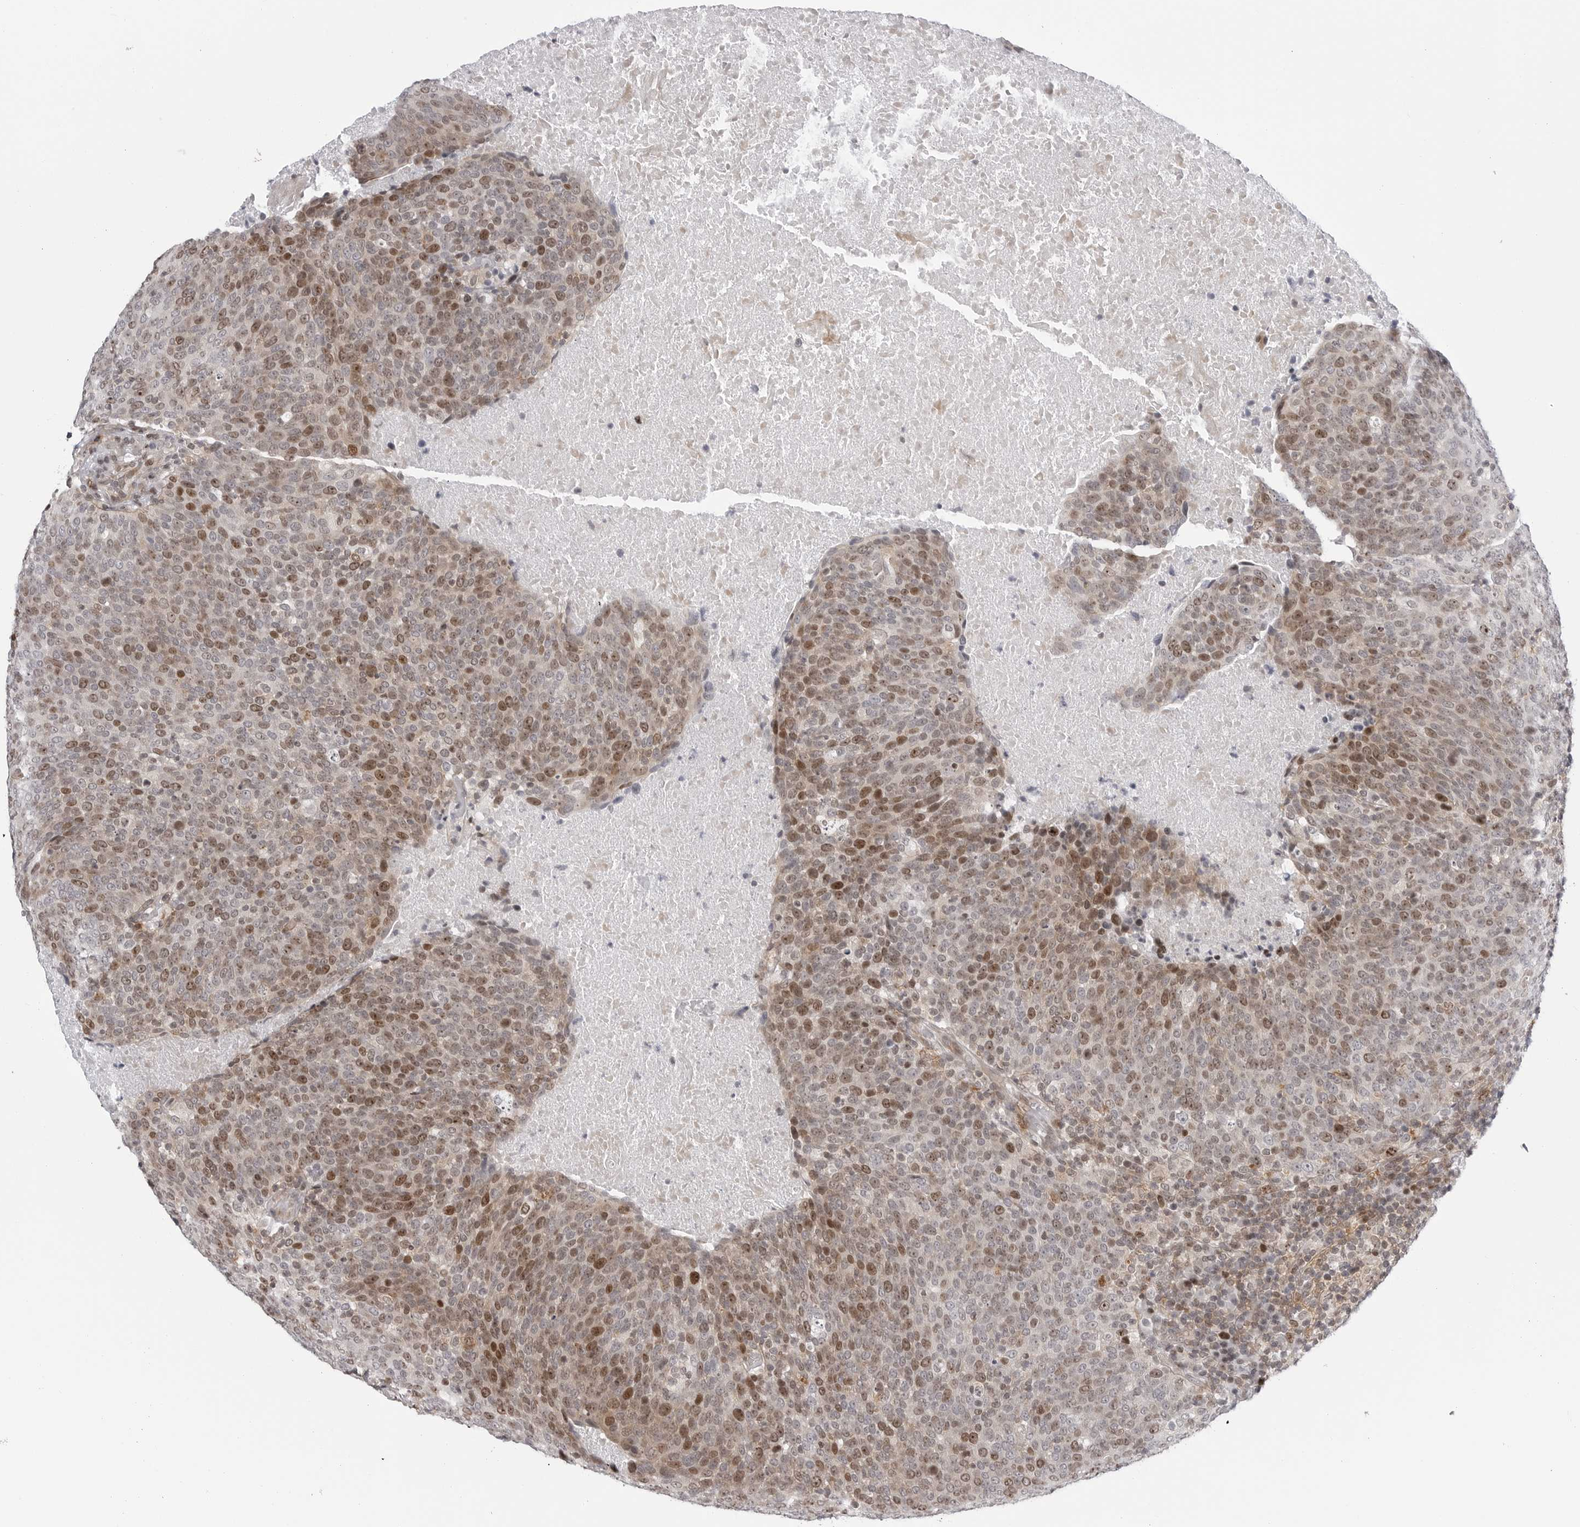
{"staining": {"intensity": "moderate", "quantity": ">75%", "location": "nuclear"}, "tissue": "head and neck cancer", "cell_type": "Tumor cells", "image_type": "cancer", "snomed": [{"axis": "morphology", "description": "Squamous cell carcinoma, NOS"}, {"axis": "morphology", "description": "Squamous cell carcinoma, metastatic, NOS"}, {"axis": "topography", "description": "Lymph node"}, {"axis": "topography", "description": "Head-Neck"}], "caption": "This photomicrograph demonstrates immunohistochemistry (IHC) staining of head and neck cancer (metastatic squamous cell carcinoma), with medium moderate nuclear expression in about >75% of tumor cells.", "gene": "FAM135B", "patient": {"sex": "male", "age": 62}}